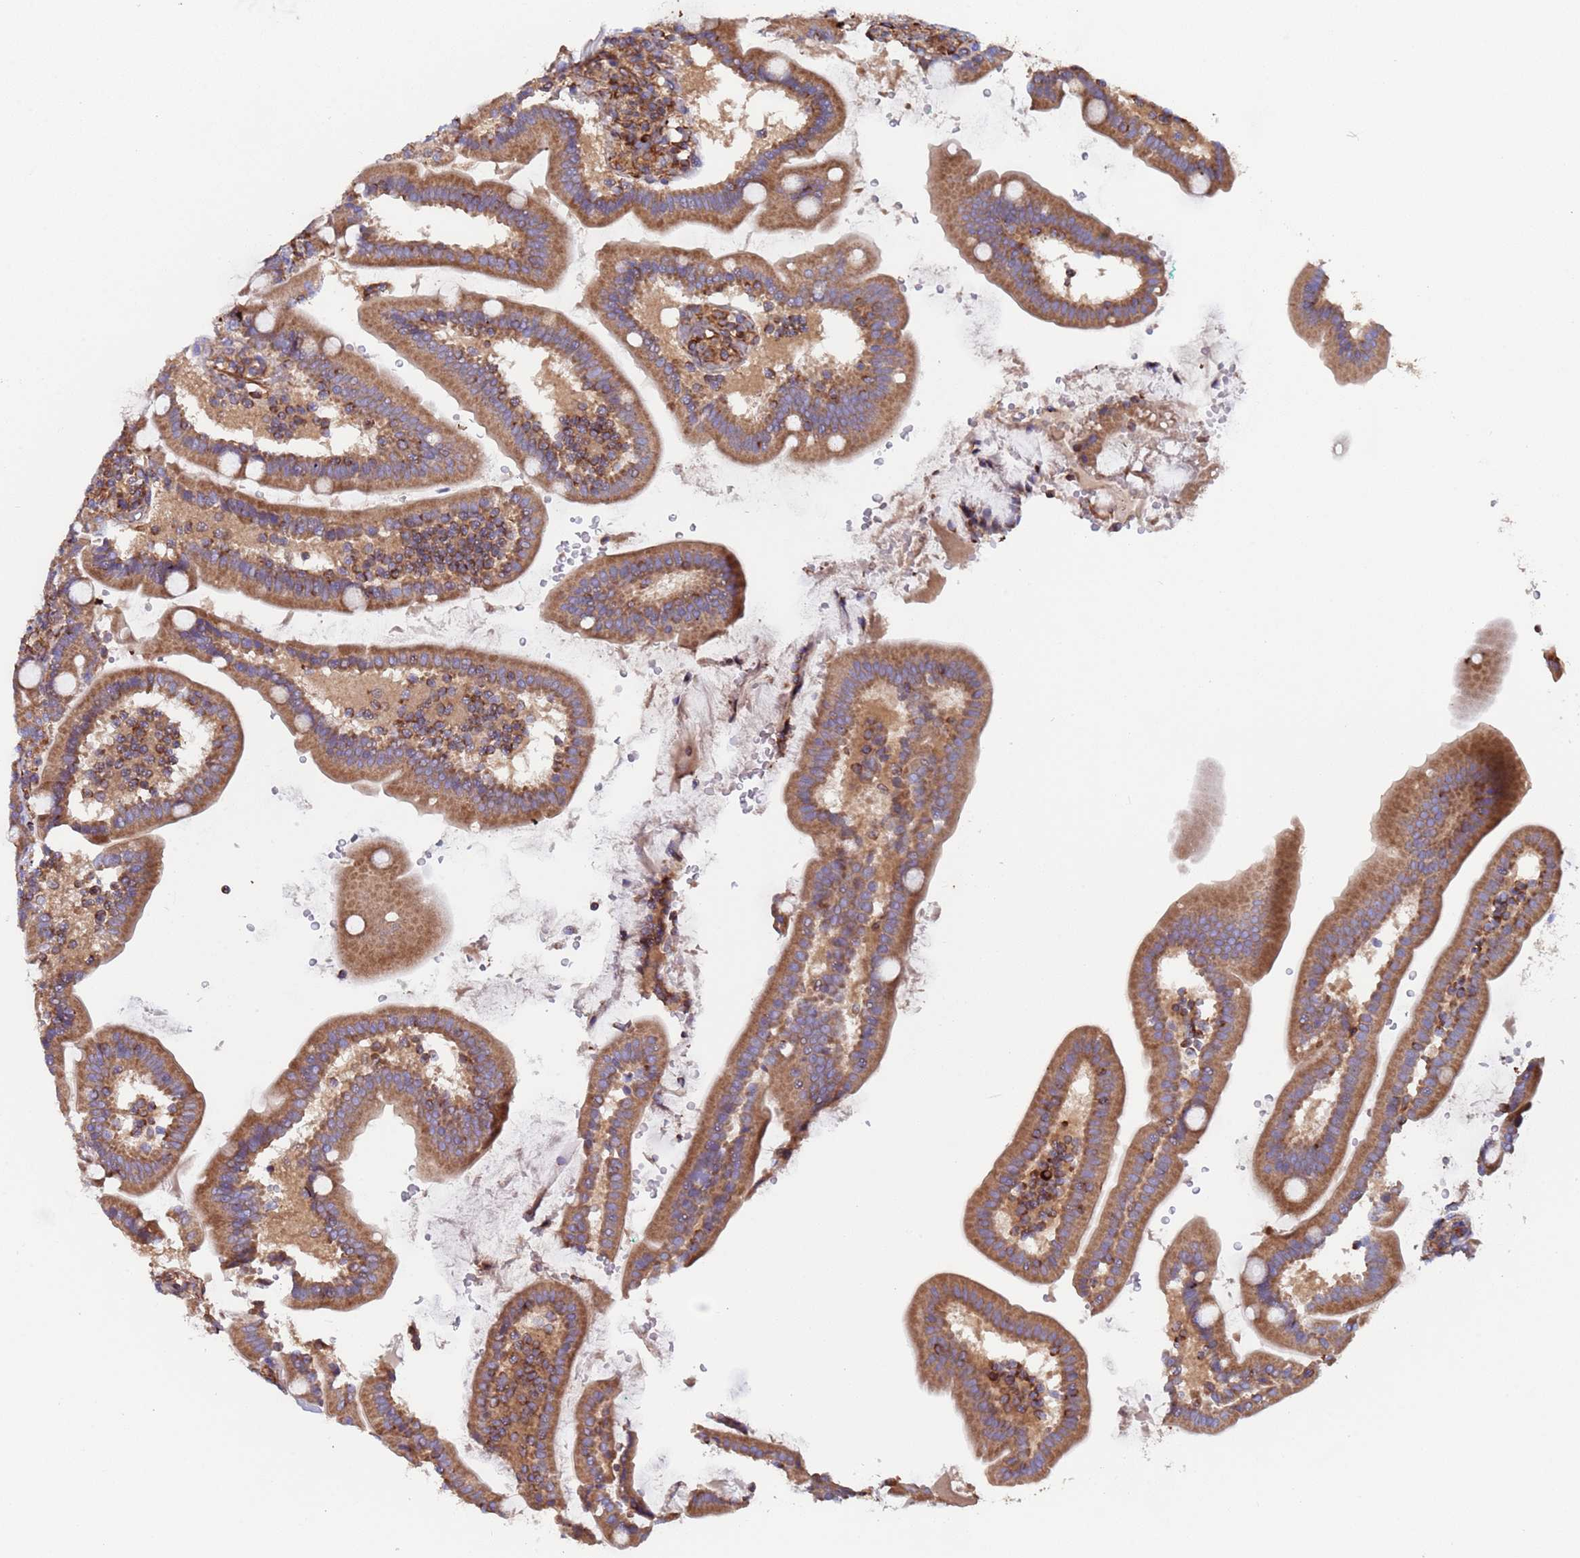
{"staining": {"intensity": "strong", "quantity": ">75%", "location": "cytoplasmic/membranous"}, "tissue": "duodenum", "cell_type": "Glandular cells", "image_type": "normal", "snomed": [{"axis": "morphology", "description": "Normal tissue, NOS"}, {"axis": "topography", "description": "Duodenum"}], "caption": "Human duodenum stained with a protein marker displays strong staining in glandular cells.", "gene": "NUDT12", "patient": {"sex": "female", "age": 67}}